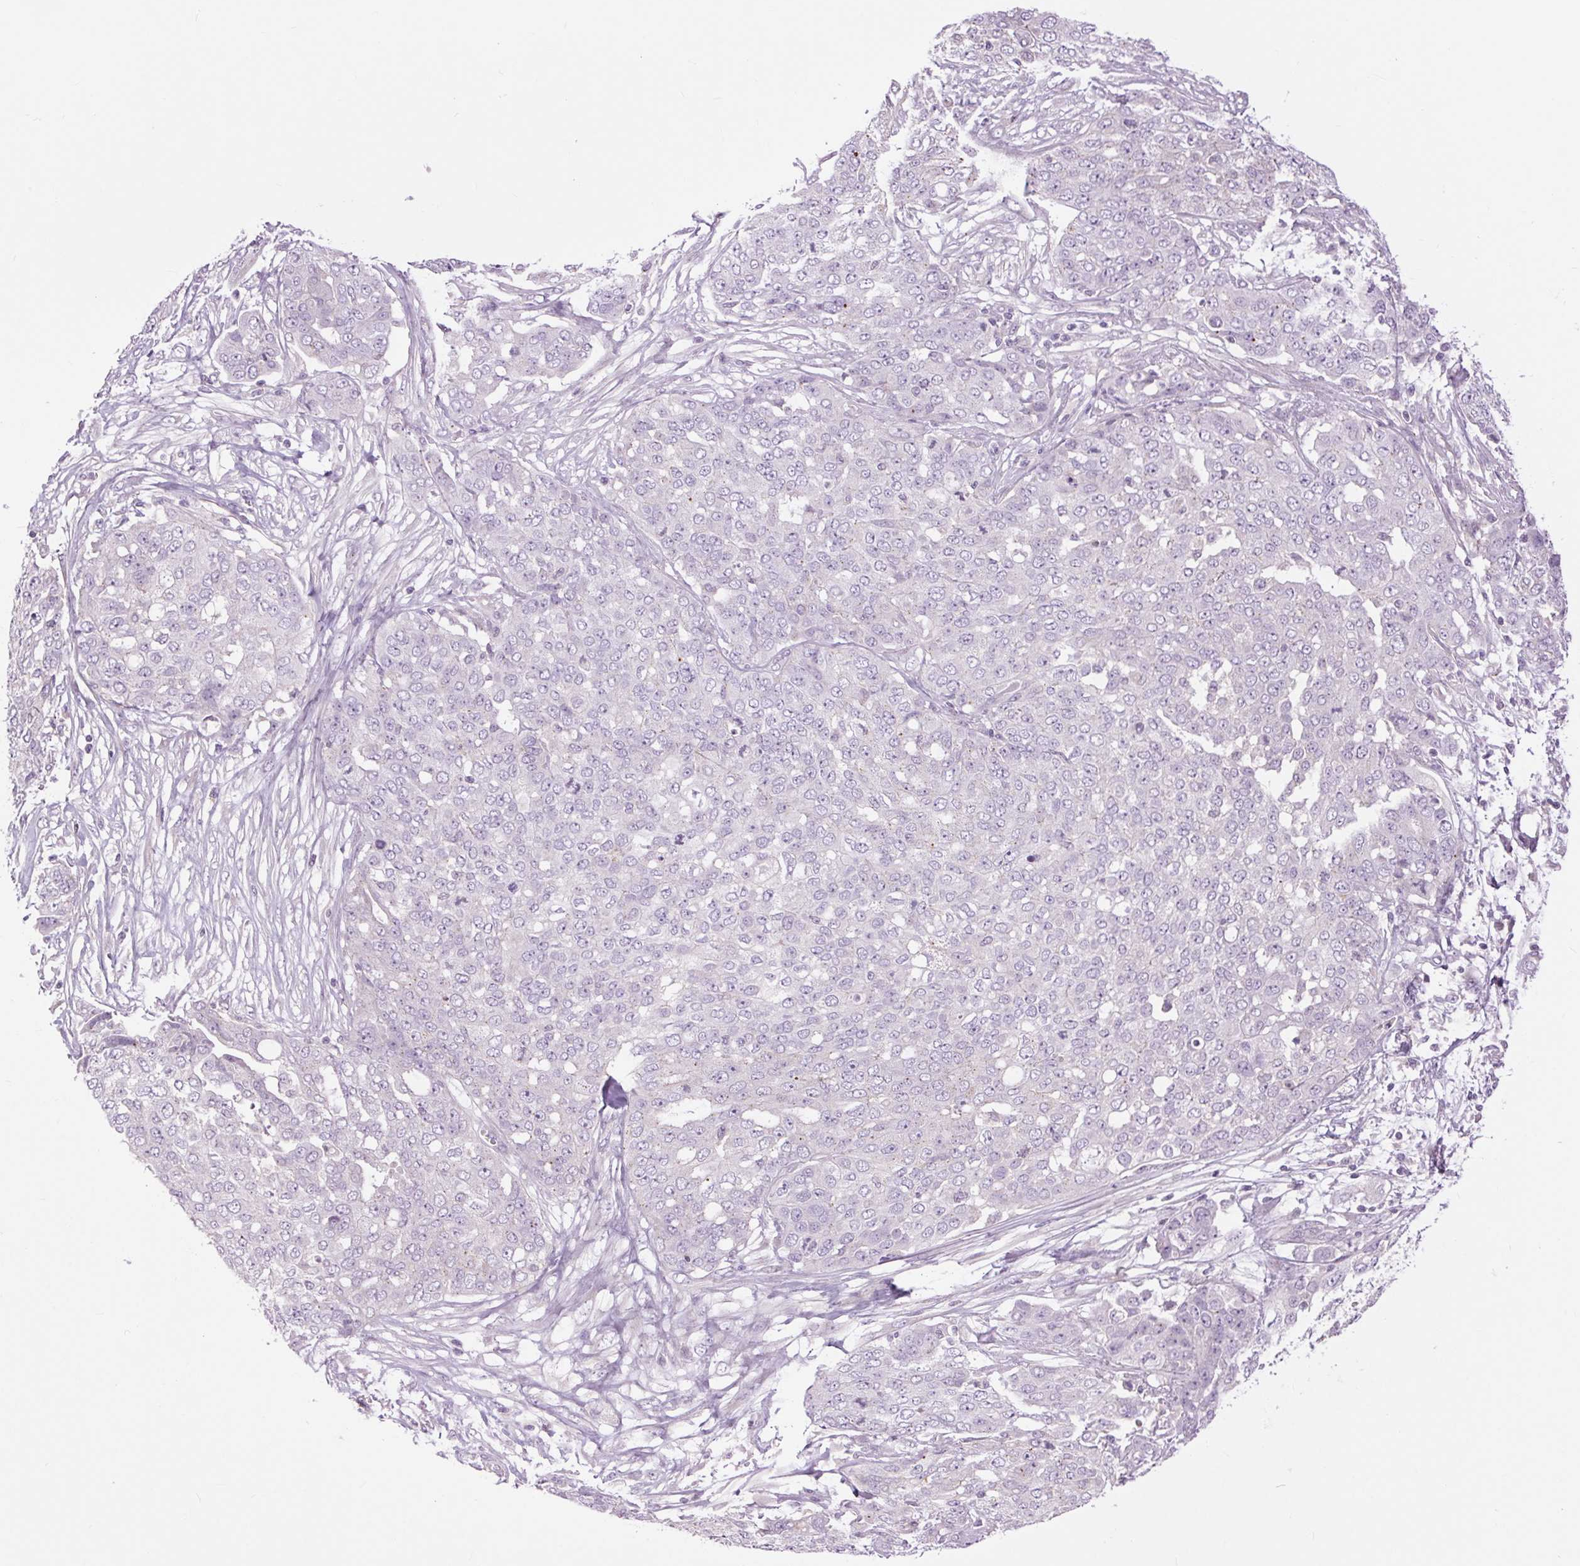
{"staining": {"intensity": "negative", "quantity": "none", "location": "none"}, "tissue": "ovarian cancer", "cell_type": "Tumor cells", "image_type": "cancer", "snomed": [{"axis": "morphology", "description": "Cystadenocarcinoma, serous, NOS"}, {"axis": "topography", "description": "Soft tissue"}, {"axis": "topography", "description": "Ovary"}], "caption": "The histopathology image reveals no significant staining in tumor cells of ovarian cancer (serous cystadenocarcinoma).", "gene": "CTNNA3", "patient": {"sex": "female", "age": 57}}